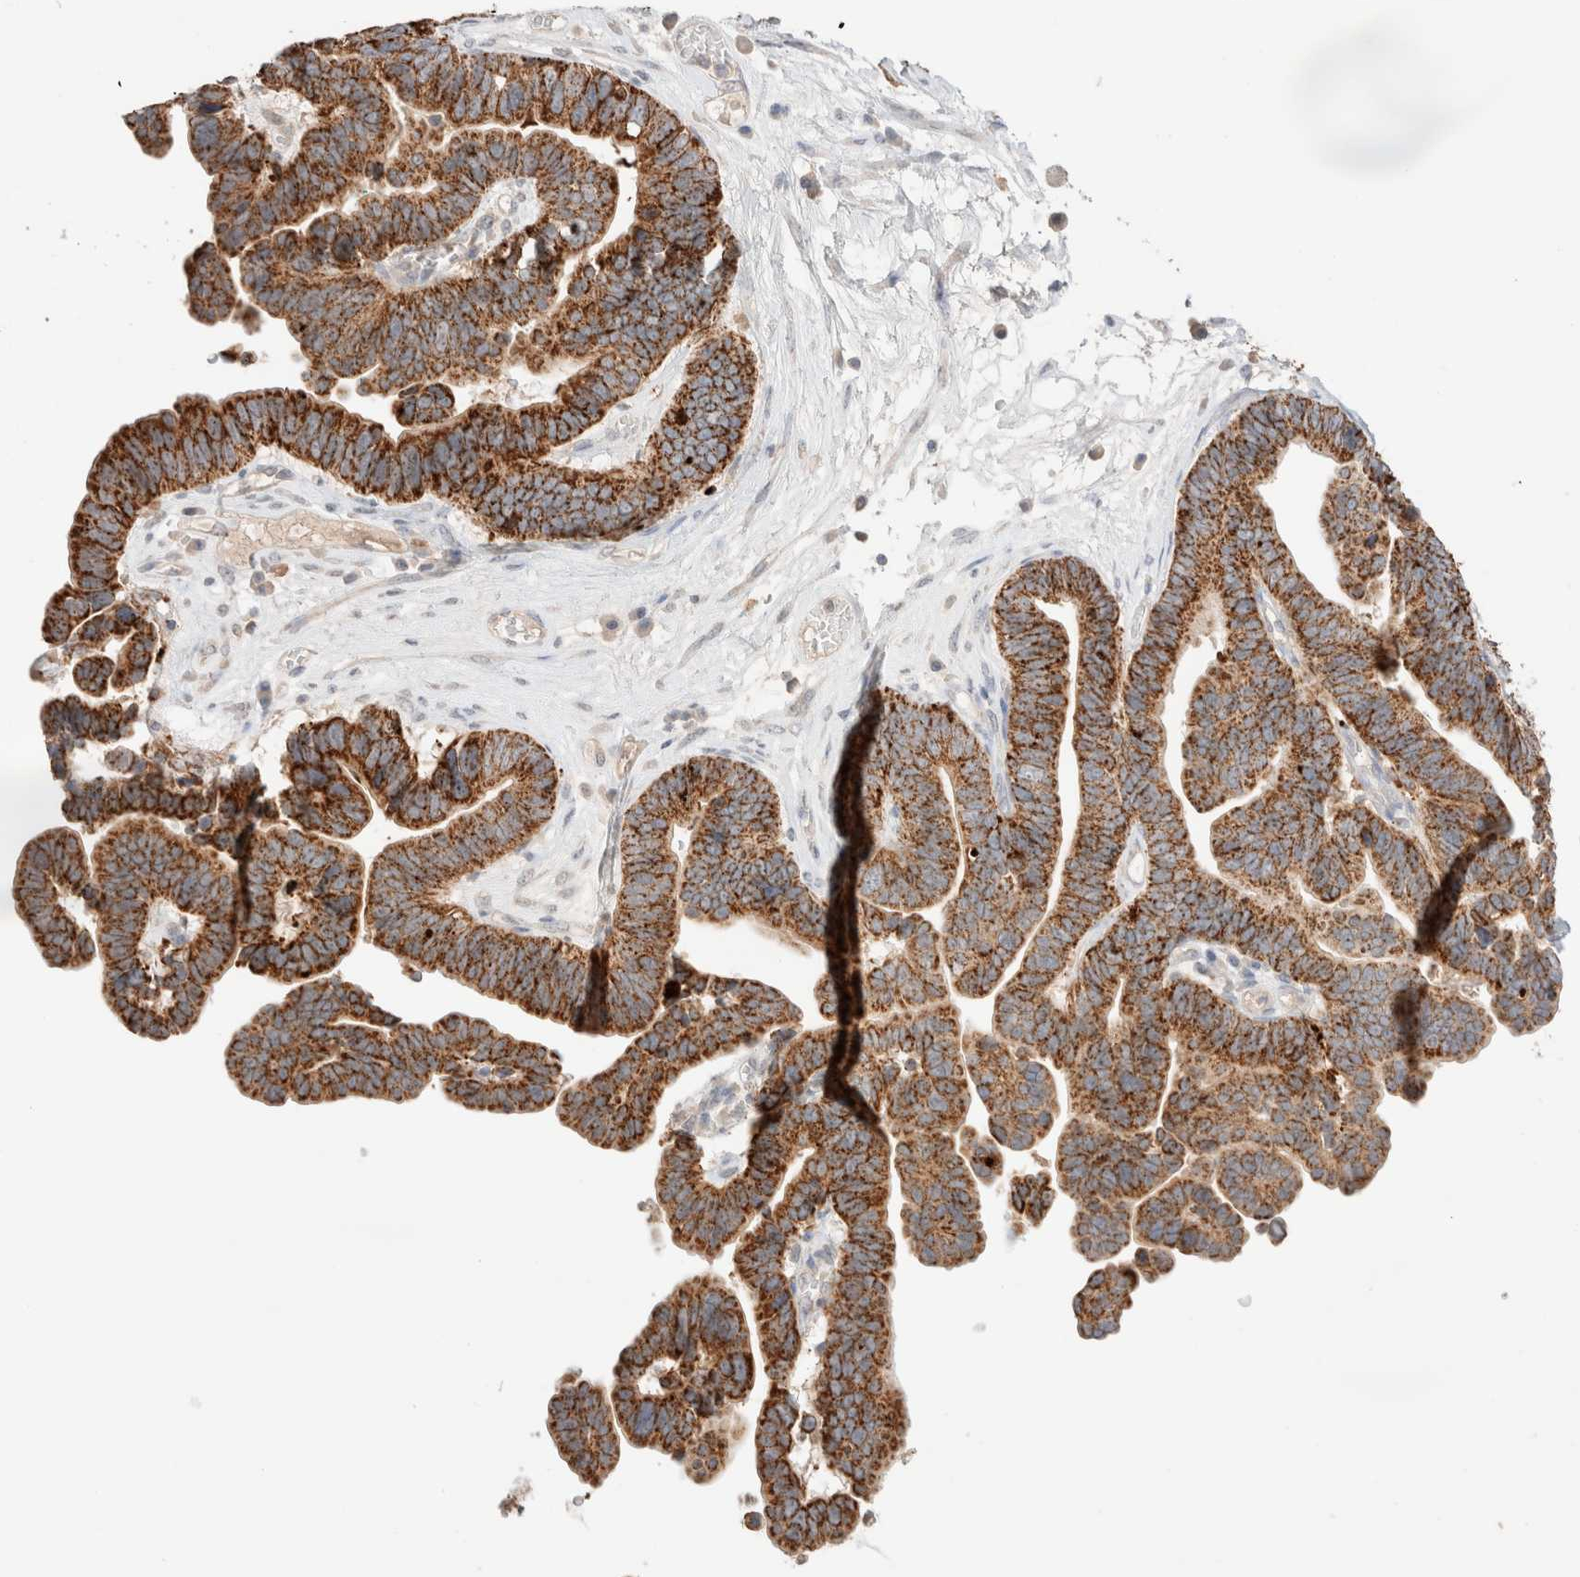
{"staining": {"intensity": "strong", "quantity": ">75%", "location": "cytoplasmic/membranous"}, "tissue": "ovarian cancer", "cell_type": "Tumor cells", "image_type": "cancer", "snomed": [{"axis": "morphology", "description": "Cystadenocarcinoma, serous, NOS"}, {"axis": "topography", "description": "Ovary"}], "caption": "Immunohistochemistry photomicrograph of neoplastic tissue: ovarian cancer (serous cystadenocarcinoma) stained using immunohistochemistry (IHC) exhibits high levels of strong protein expression localized specifically in the cytoplasmic/membranous of tumor cells, appearing as a cytoplasmic/membranous brown color.", "gene": "TRIM41", "patient": {"sex": "female", "age": 56}}